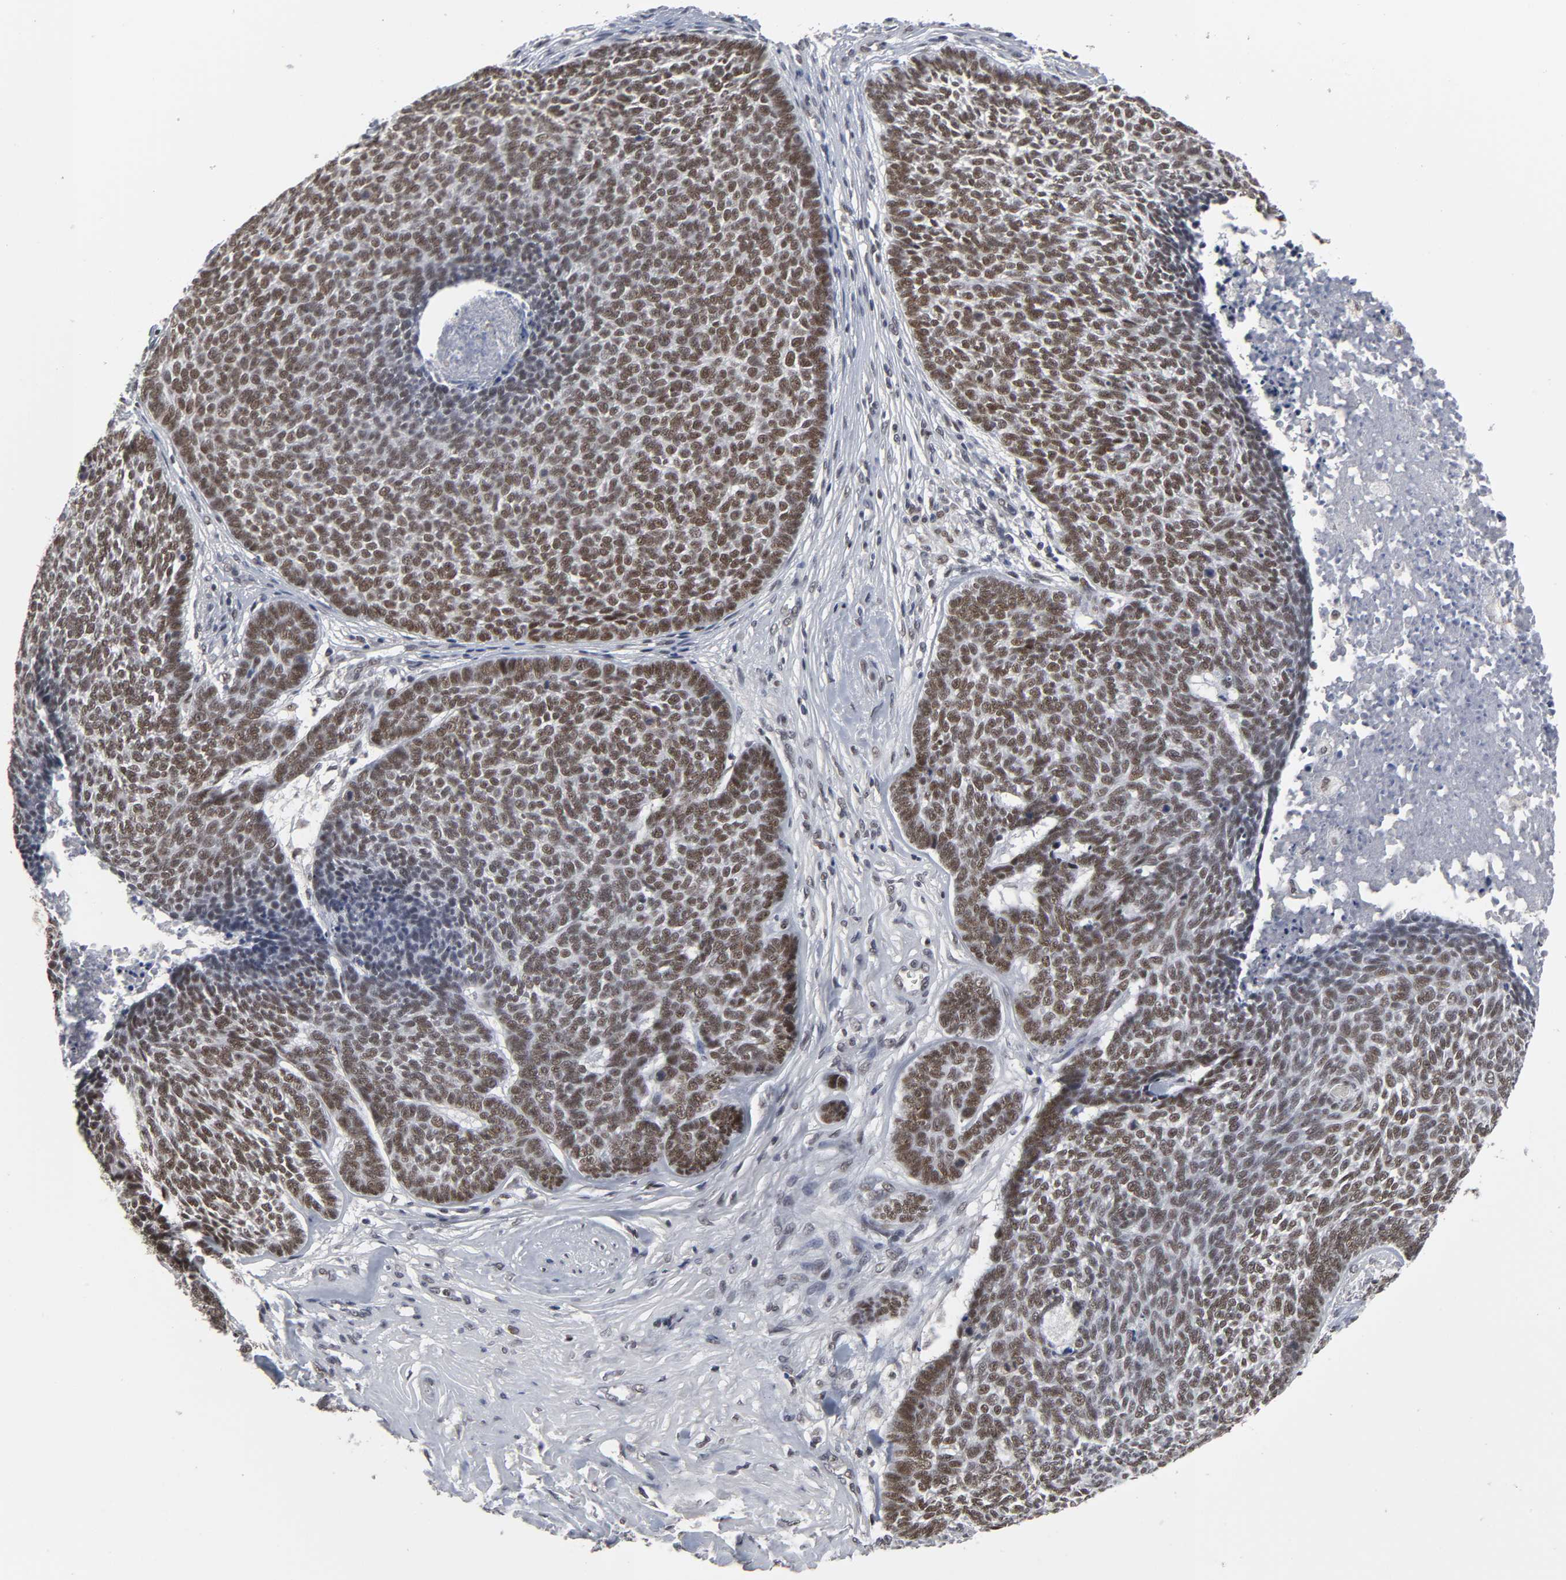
{"staining": {"intensity": "moderate", "quantity": ">75%", "location": "nuclear"}, "tissue": "skin cancer", "cell_type": "Tumor cells", "image_type": "cancer", "snomed": [{"axis": "morphology", "description": "Basal cell carcinoma"}, {"axis": "topography", "description": "Skin"}], "caption": "Protein staining exhibits moderate nuclear positivity in about >75% of tumor cells in skin cancer.", "gene": "TRIM33", "patient": {"sex": "male", "age": 84}}